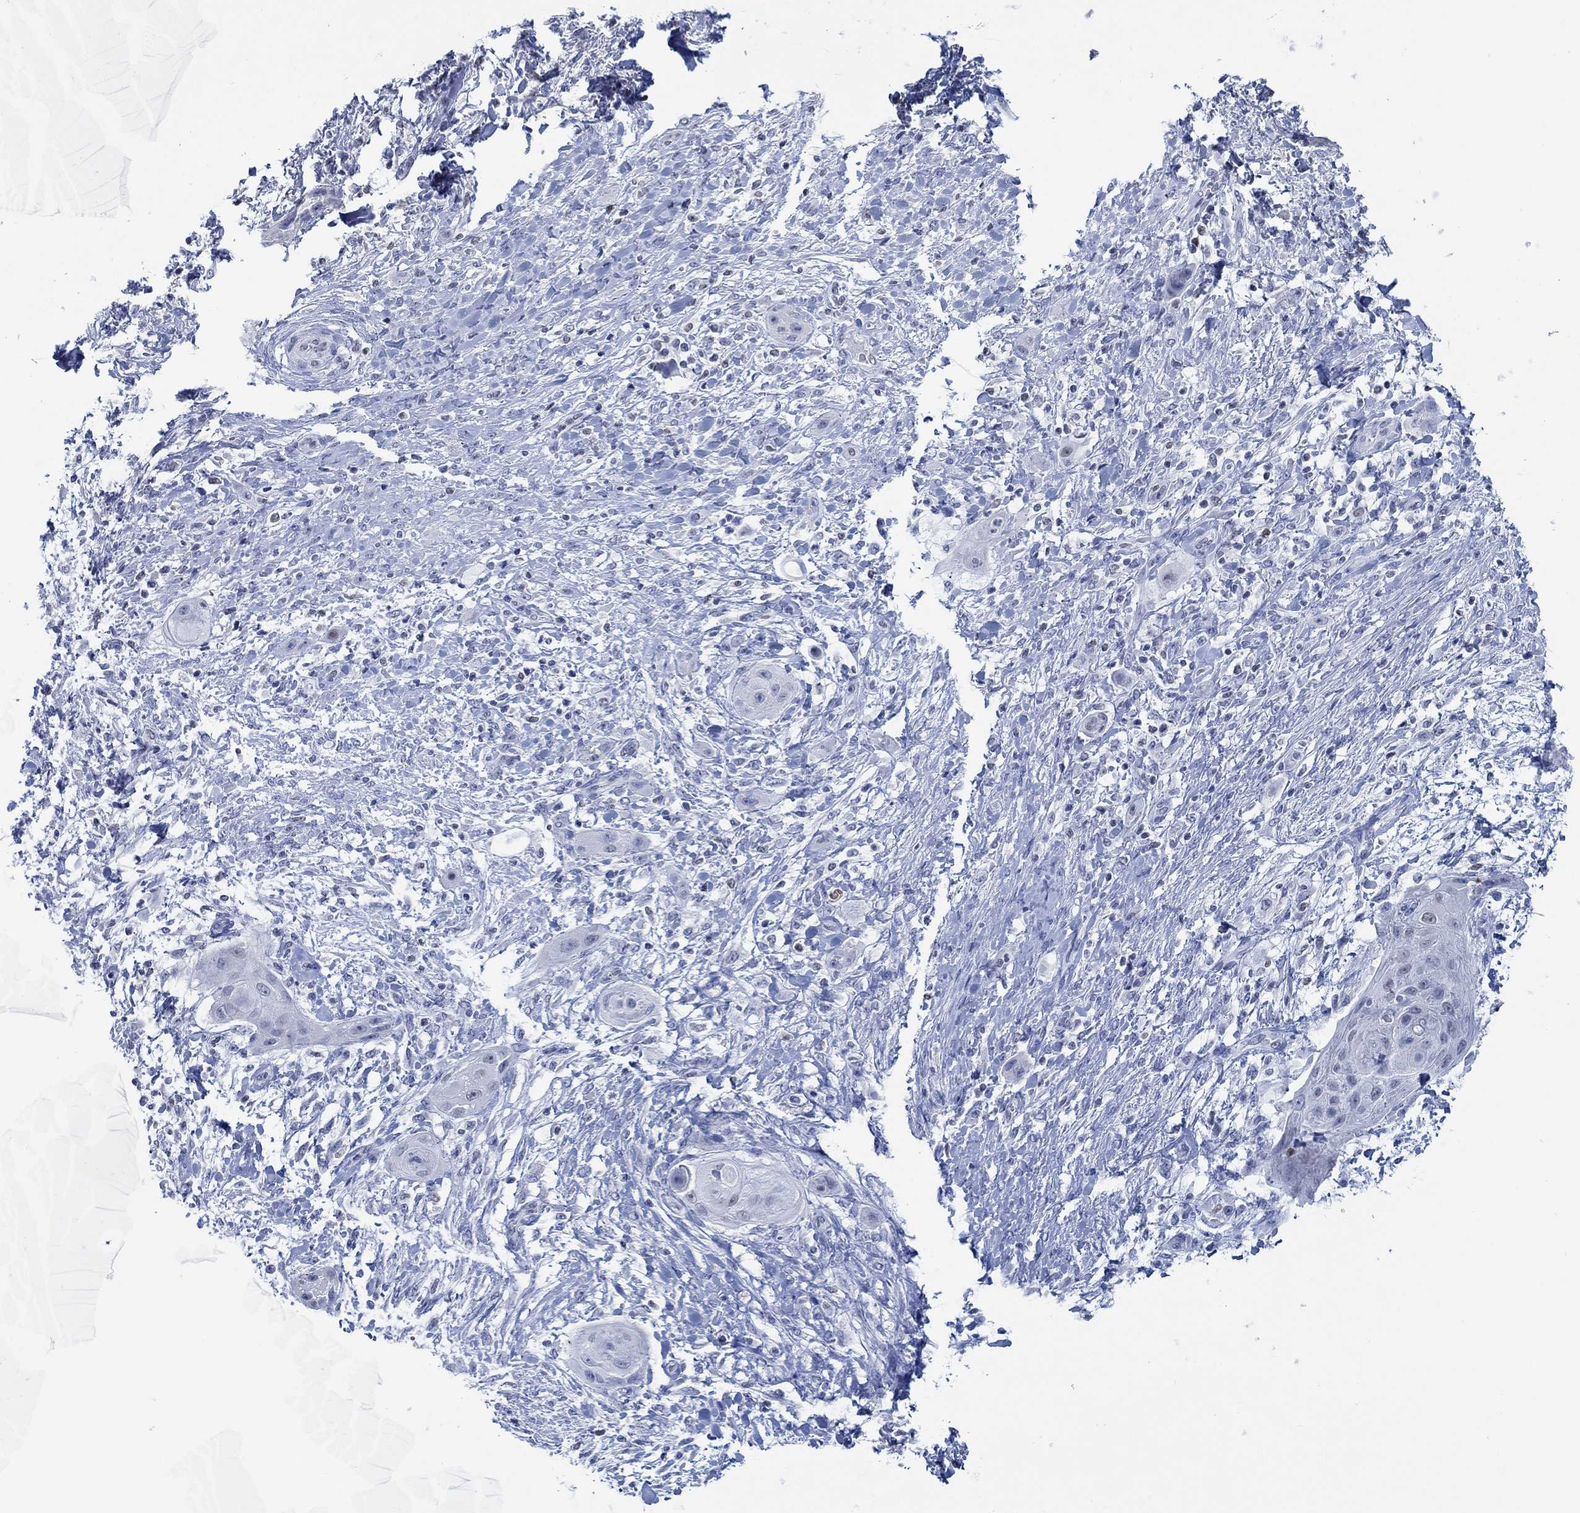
{"staining": {"intensity": "negative", "quantity": "none", "location": "none"}, "tissue": "skin cancer", "cell_type": "Tumor cells", "image_type": "cancer", "snomed": [{"axis": "morphology", "description": "Squamous cell carcinoma, NOS"}, {"axis": "topography", "description": "Skin"}], "caption": "IHC micrograph of neoplastic tissue: skin squamous cell carcinoma stained with DAB (3,3'-diaminobenzidine) displays no significant protein expression in tumor cells.", "gene": "PPP1R17", "patient": {"sex": "male", "age": 62}}